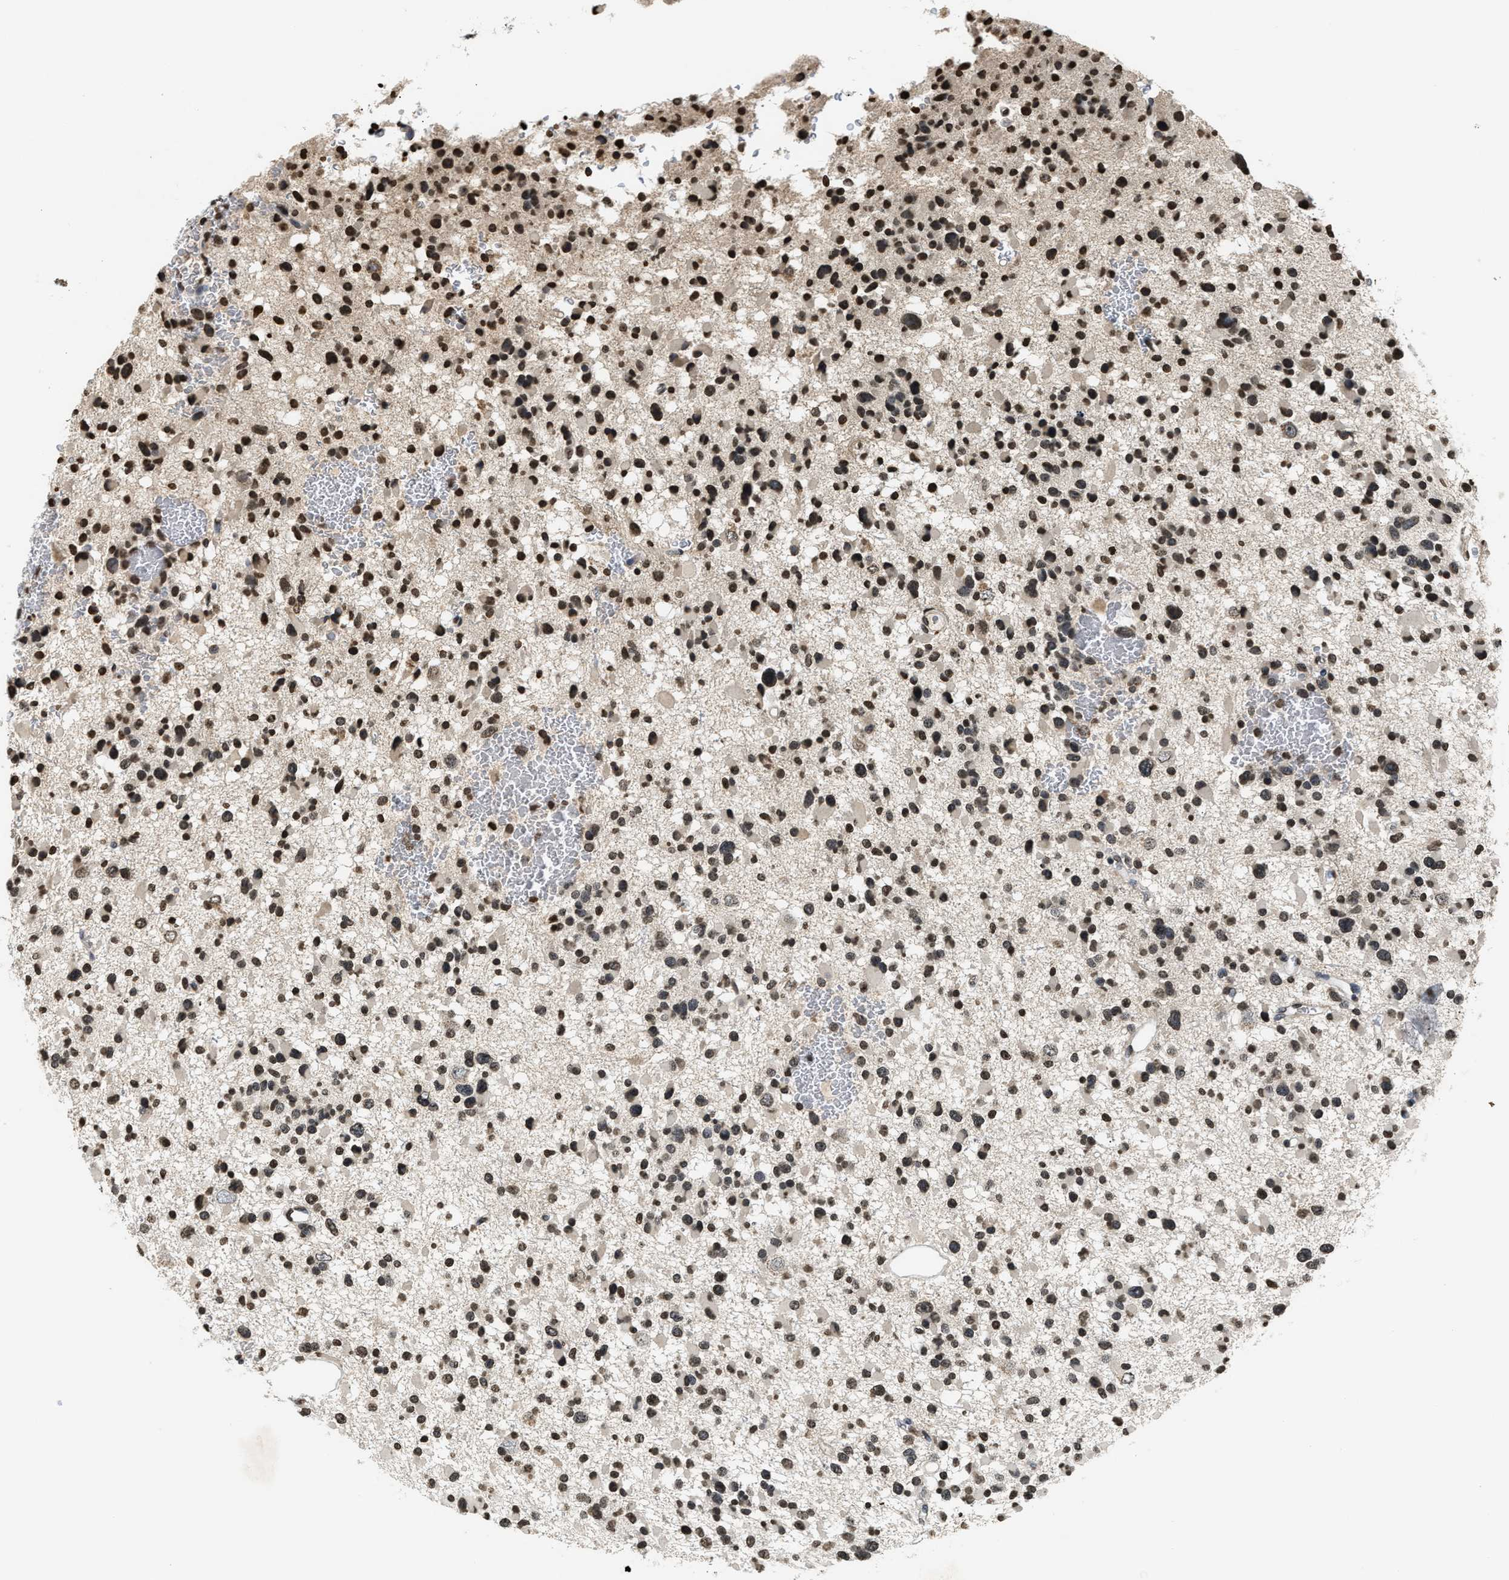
{"staining": {"intensity": "strong", "quantity": ">75%", "location": "nuclear"}, "tissue": "glioma", "cell_type": "Tumor cells", "image_type": "cancer", "snomed": [{"axis": "morphology", "description": "Glioma, malignant, Low grade"}, {"axis": "topography", "description": "Brain"}], "caption": "Glioma stained for a protein displays strong nuclear positivity in tumor cells. (DAB (3,3'-diaminobenzidine) IHC with brightfield microscopy, high magnification).", "gene": "DNASE1L3", "patient": {"sex": "female", "age": 22}}